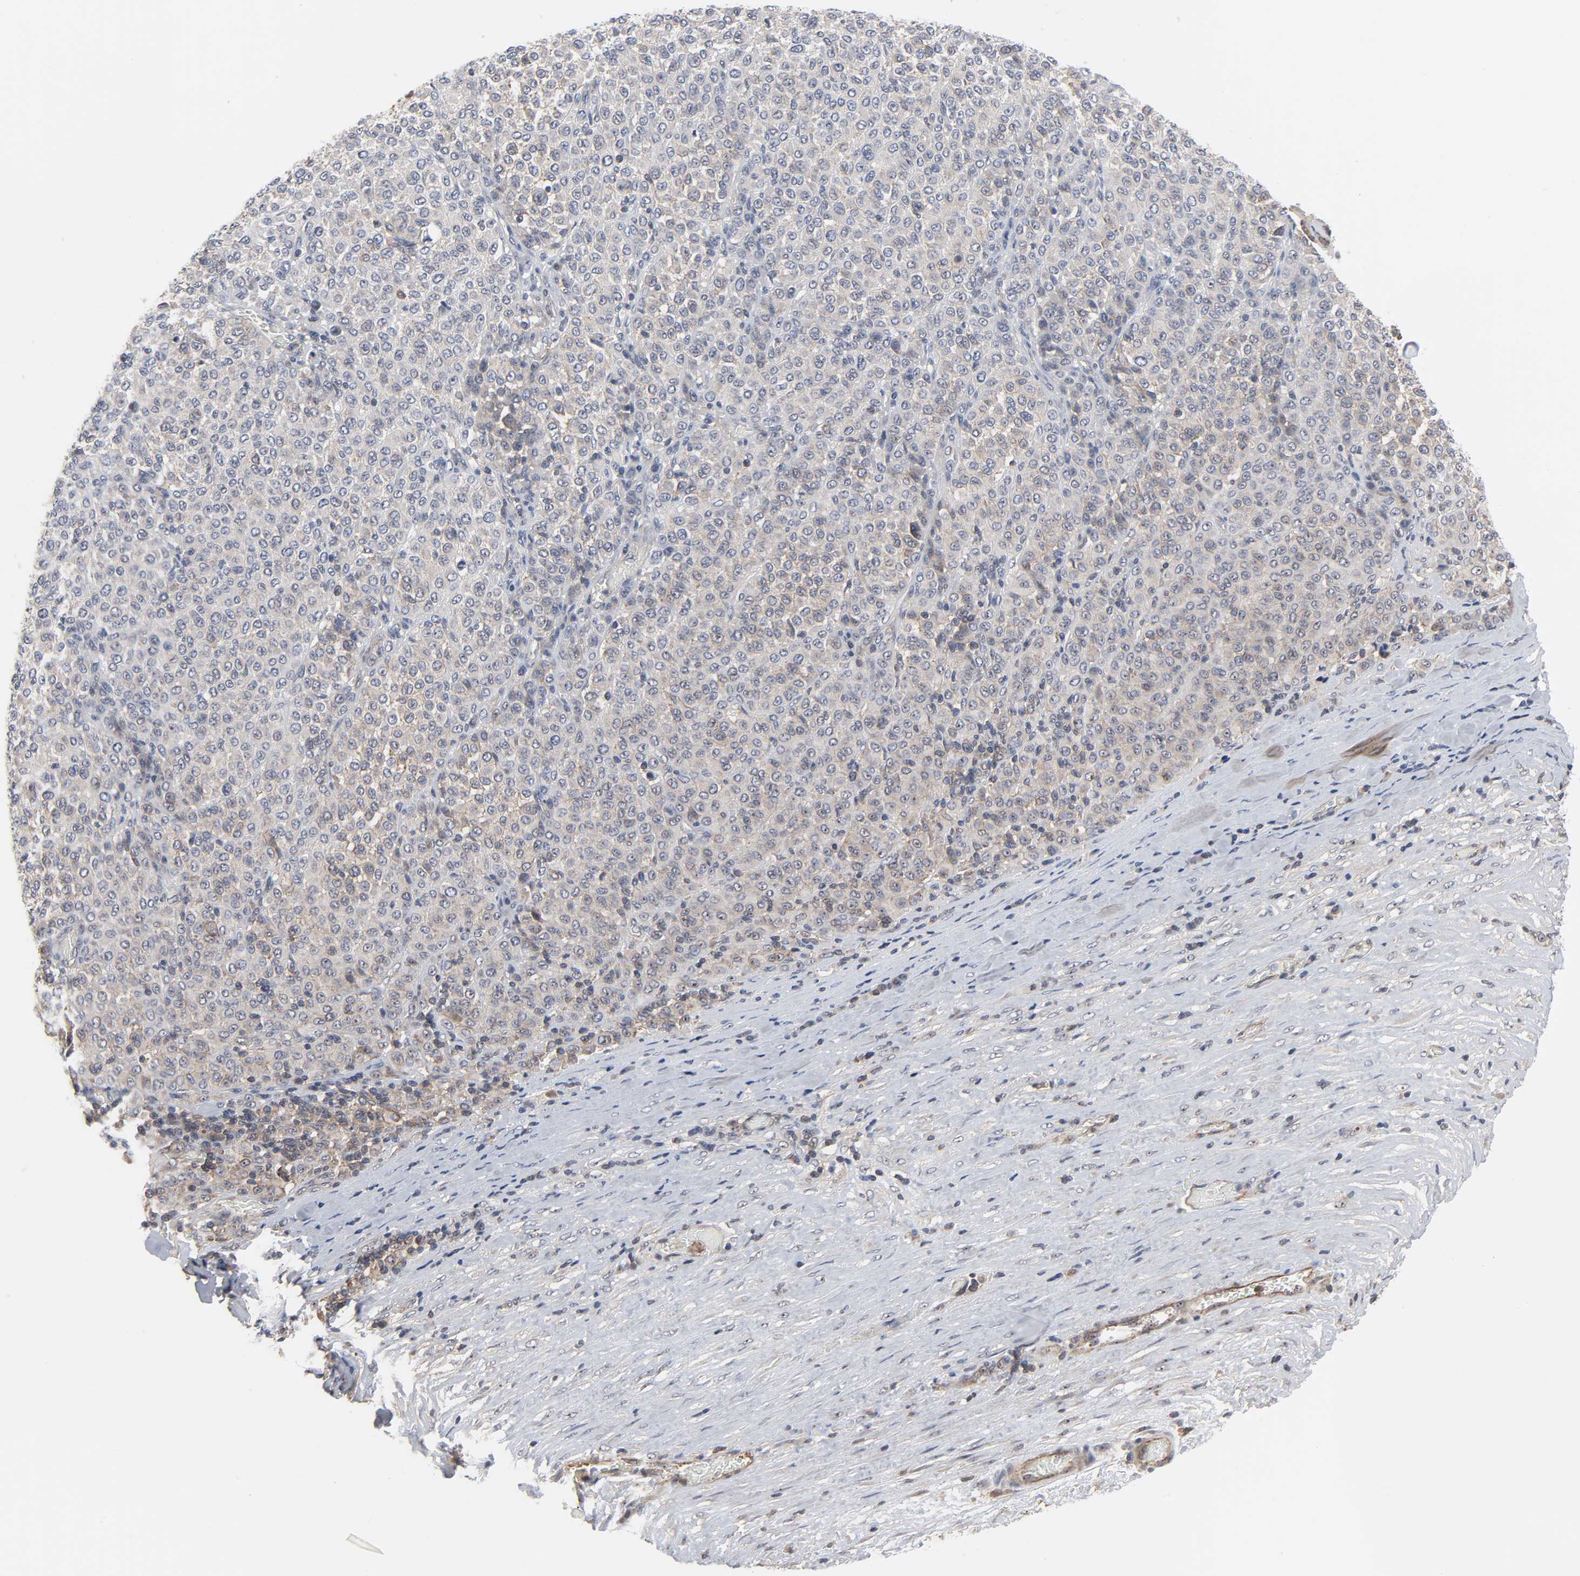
{"staining": {"intensity": "weak", "quantity": "25%-75%", "location": "cytoplasmic/membranous"}, "tissue": "melanoma", "cell_type": "Tumor cells", "image_type": "cancer", "snomed": [{"axis": "morphology", "description": "Malignant melanoma, Metastatic site"}, {"axis": "topography", "description": "Pancreas"}], "caption": "Human melanoma stained for a protein (brown) reveals weak cytoplasmic/membranous positive expression in approximately 25%-75% of tumor cells.", "gene": "DDX10", "patient": {"sex": "female", "age": 30}}